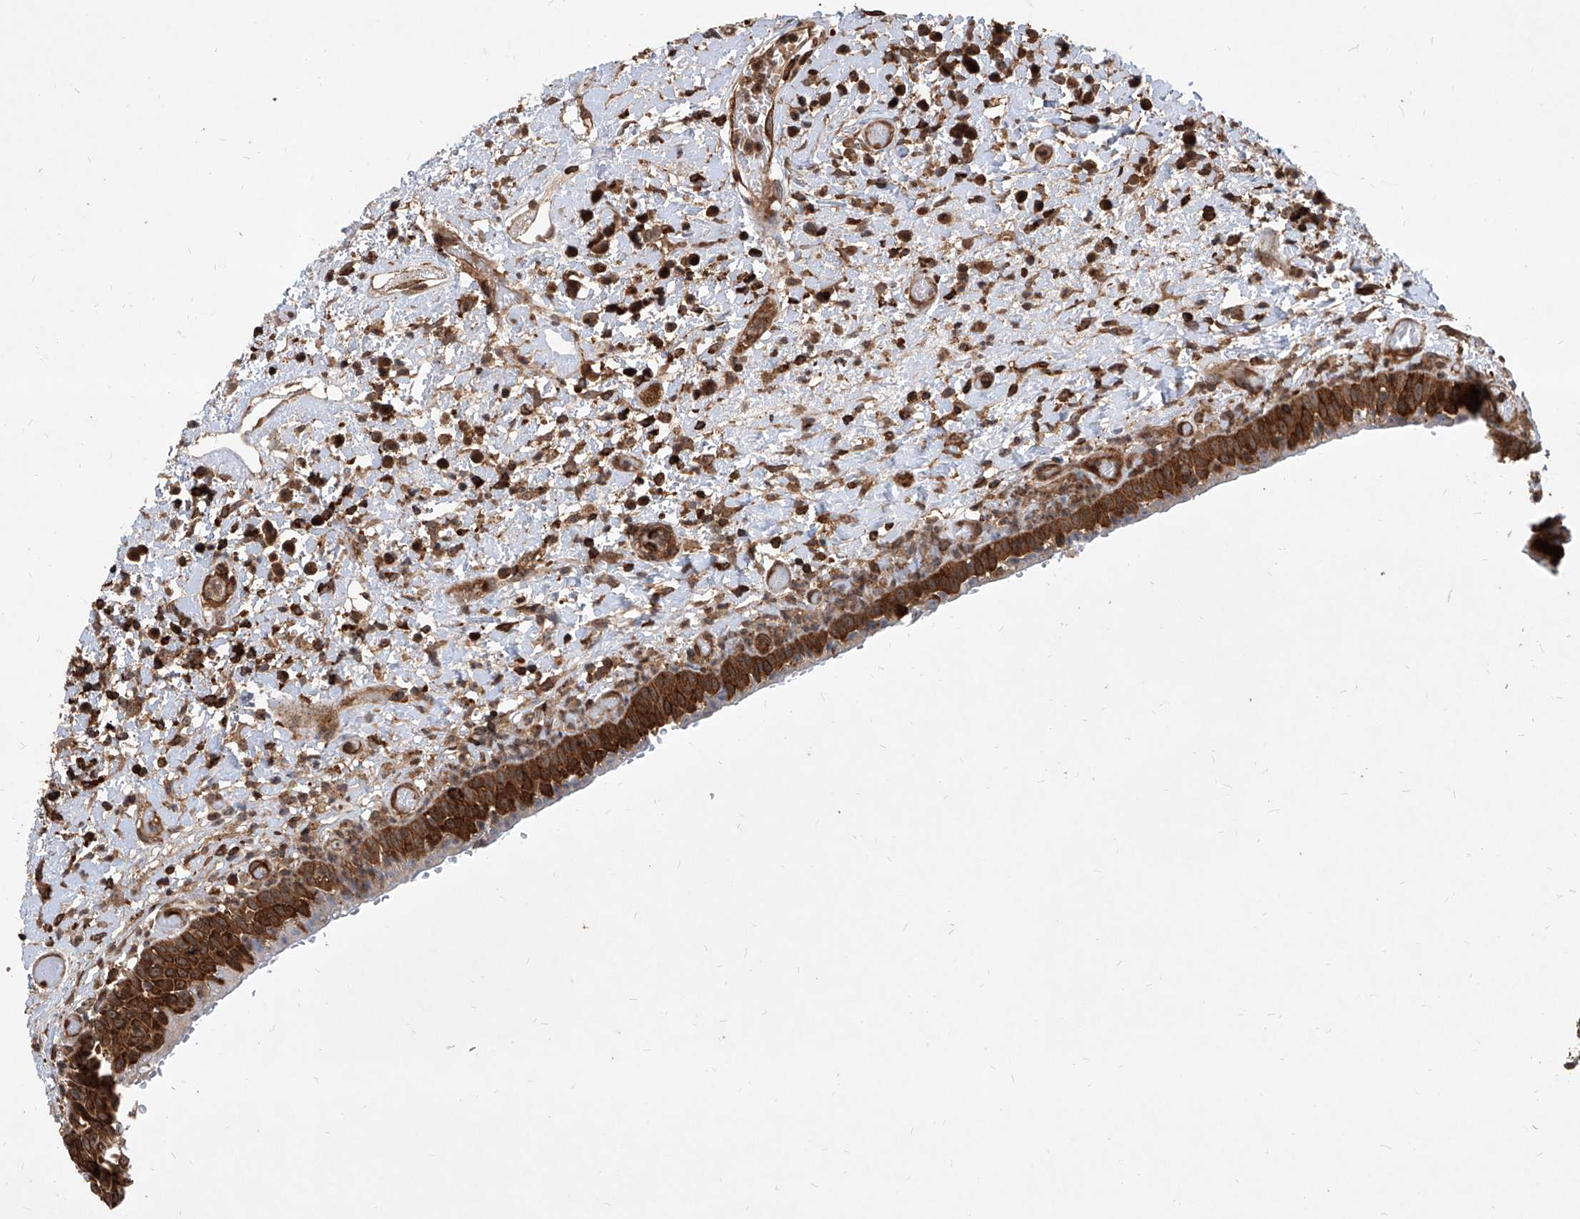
{"staining": {"intensity": "strong", "quantity": ">75%", "location": "cytoplasmic/membranous"}, "tissue": "oral mucosa", "cell_type": "Squamous epithelial cells", "image_type": "normal", "snomed": [{"axis": "morphology", "description": "Normal tissue, NOS"}, {"axis": "topography", "description": "Oral tissue"}], "caption": "DAB immunohistochemical staining of benign human oral mucosa displays strong cytoplasmic/membranous protein expression in about >75% of squamous epithelial cells. The protein of interest is stained brown, and the nuclei are stained in blue (DAB (3,3'-diaminobenzidine) IHC with brightfield microscopy, high magnification).", "gene": "MAGED2", "patient": {"sex": "female", "age": 76}}